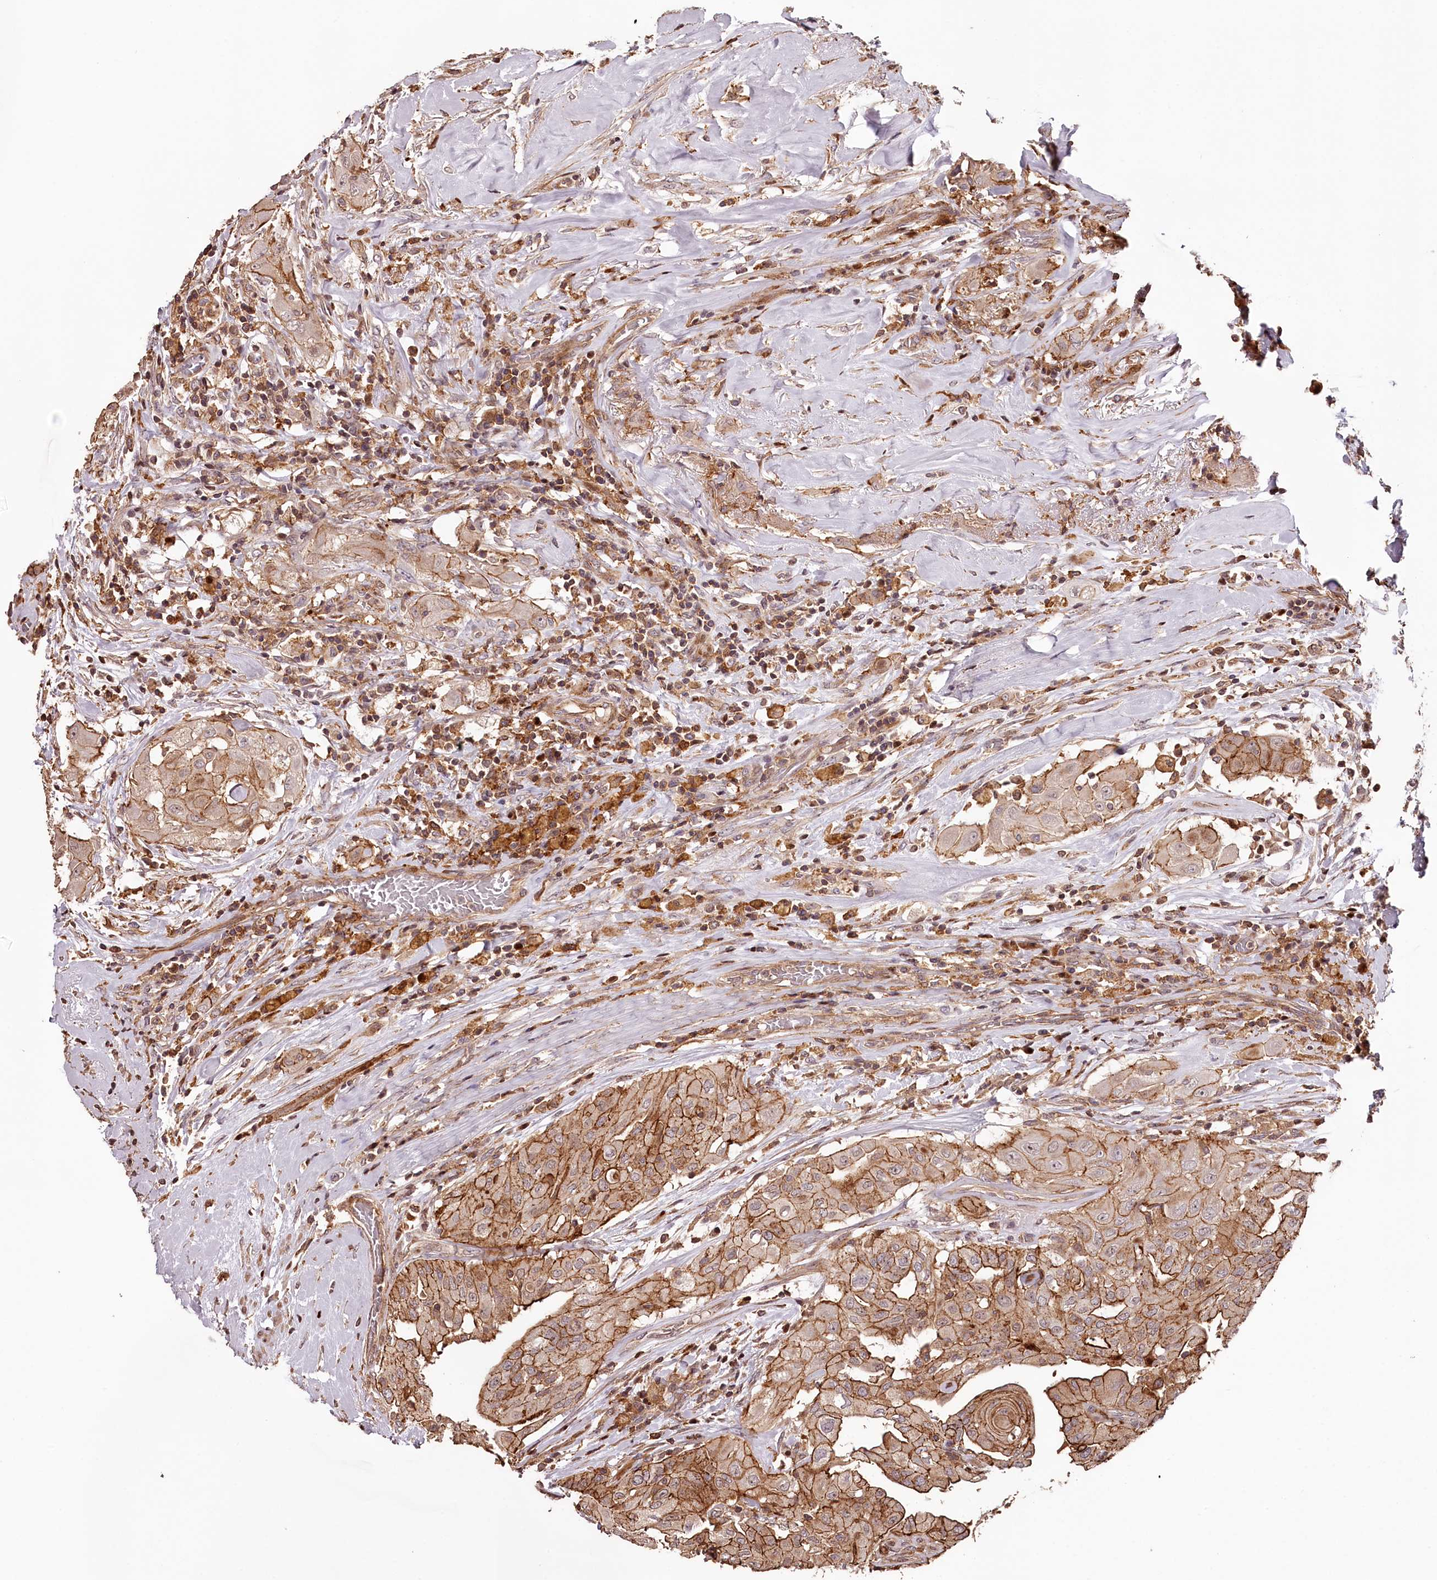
{"staining": {"intensity": "strong", "quantity": ">75%", "location": "cytoplasmic/membranous"}, "tissue": "thyroid cancer", "cell_type": "Tumor cells", "image_type": "cancer", "snomed": [{"axis": "morphology", "description": "Papillary adenocarcinoma, NOS"}, {"axis": "topography", "description": "Thyroid gland"}], "caption": "Thyroid cancer (papillary adenocarcinoma) stained with a brown dye demonstrates strong cytoplasmic/membranous positive staining in about >75% of tumor cells.", "gene": "KIF14", "patient": {"sex": "female", "age": 59}}